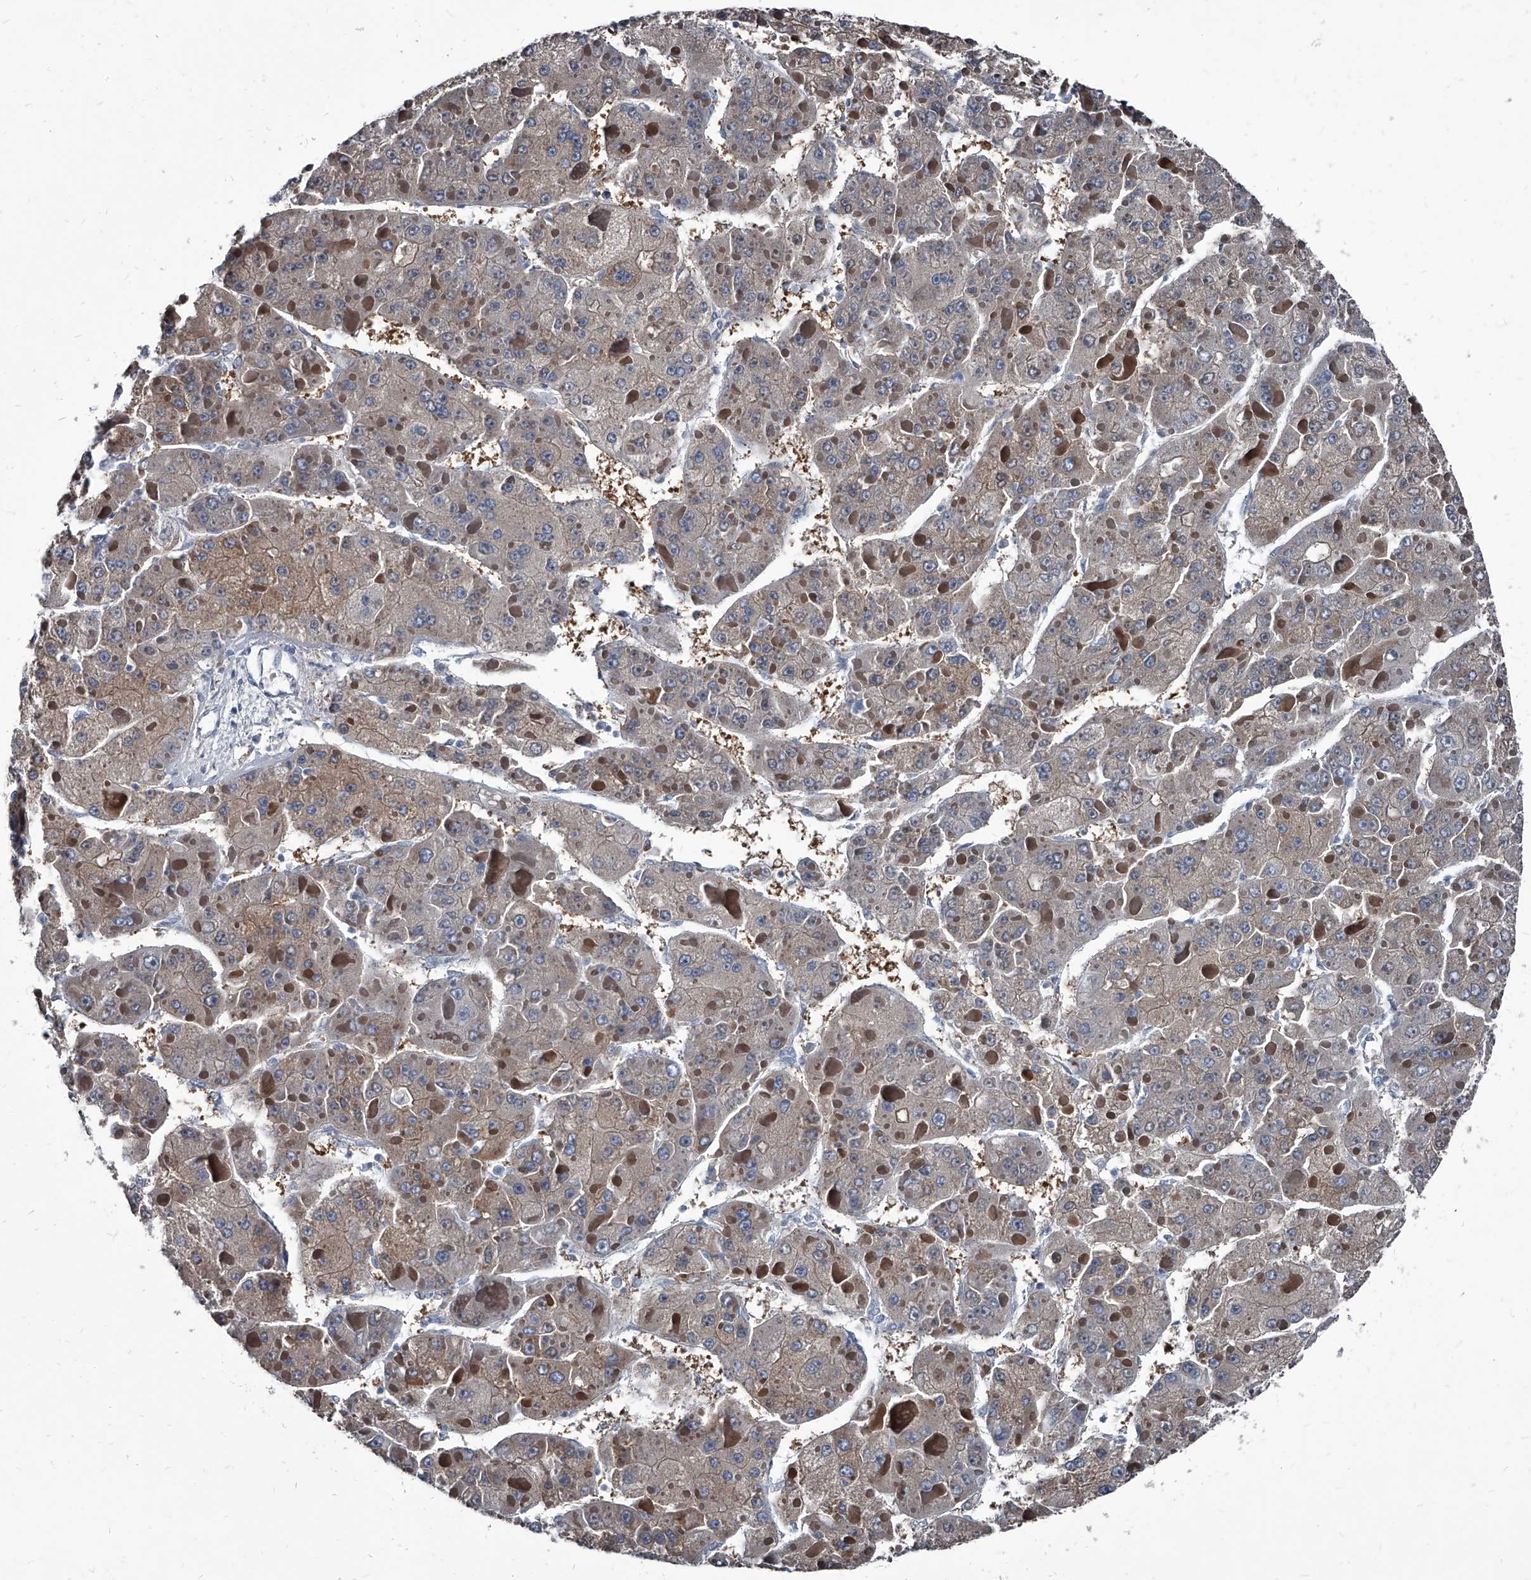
{"staining": {"intensity": "weak", "quantity": "25%-75%", "location": "cytoplasmic/membranous"}, "tissue": "liver cancer", "cell_type": "Tumor cells", "image_type": "cancer", "snomed": [{"axis": "morphology", "description": "Carcinoma, Hepatocellular, NOS"}, {"axis": "topography", "description": "Liver"}], "caption": "Liver hepatocellular carcinoma stained for a protein (brown) shows weak cytoplasmic/membranous positive positivity in about 25%-75% of tumor cells.", "gene": "PGLYRP3", "patient": {"sex": "female", "age": 73}}